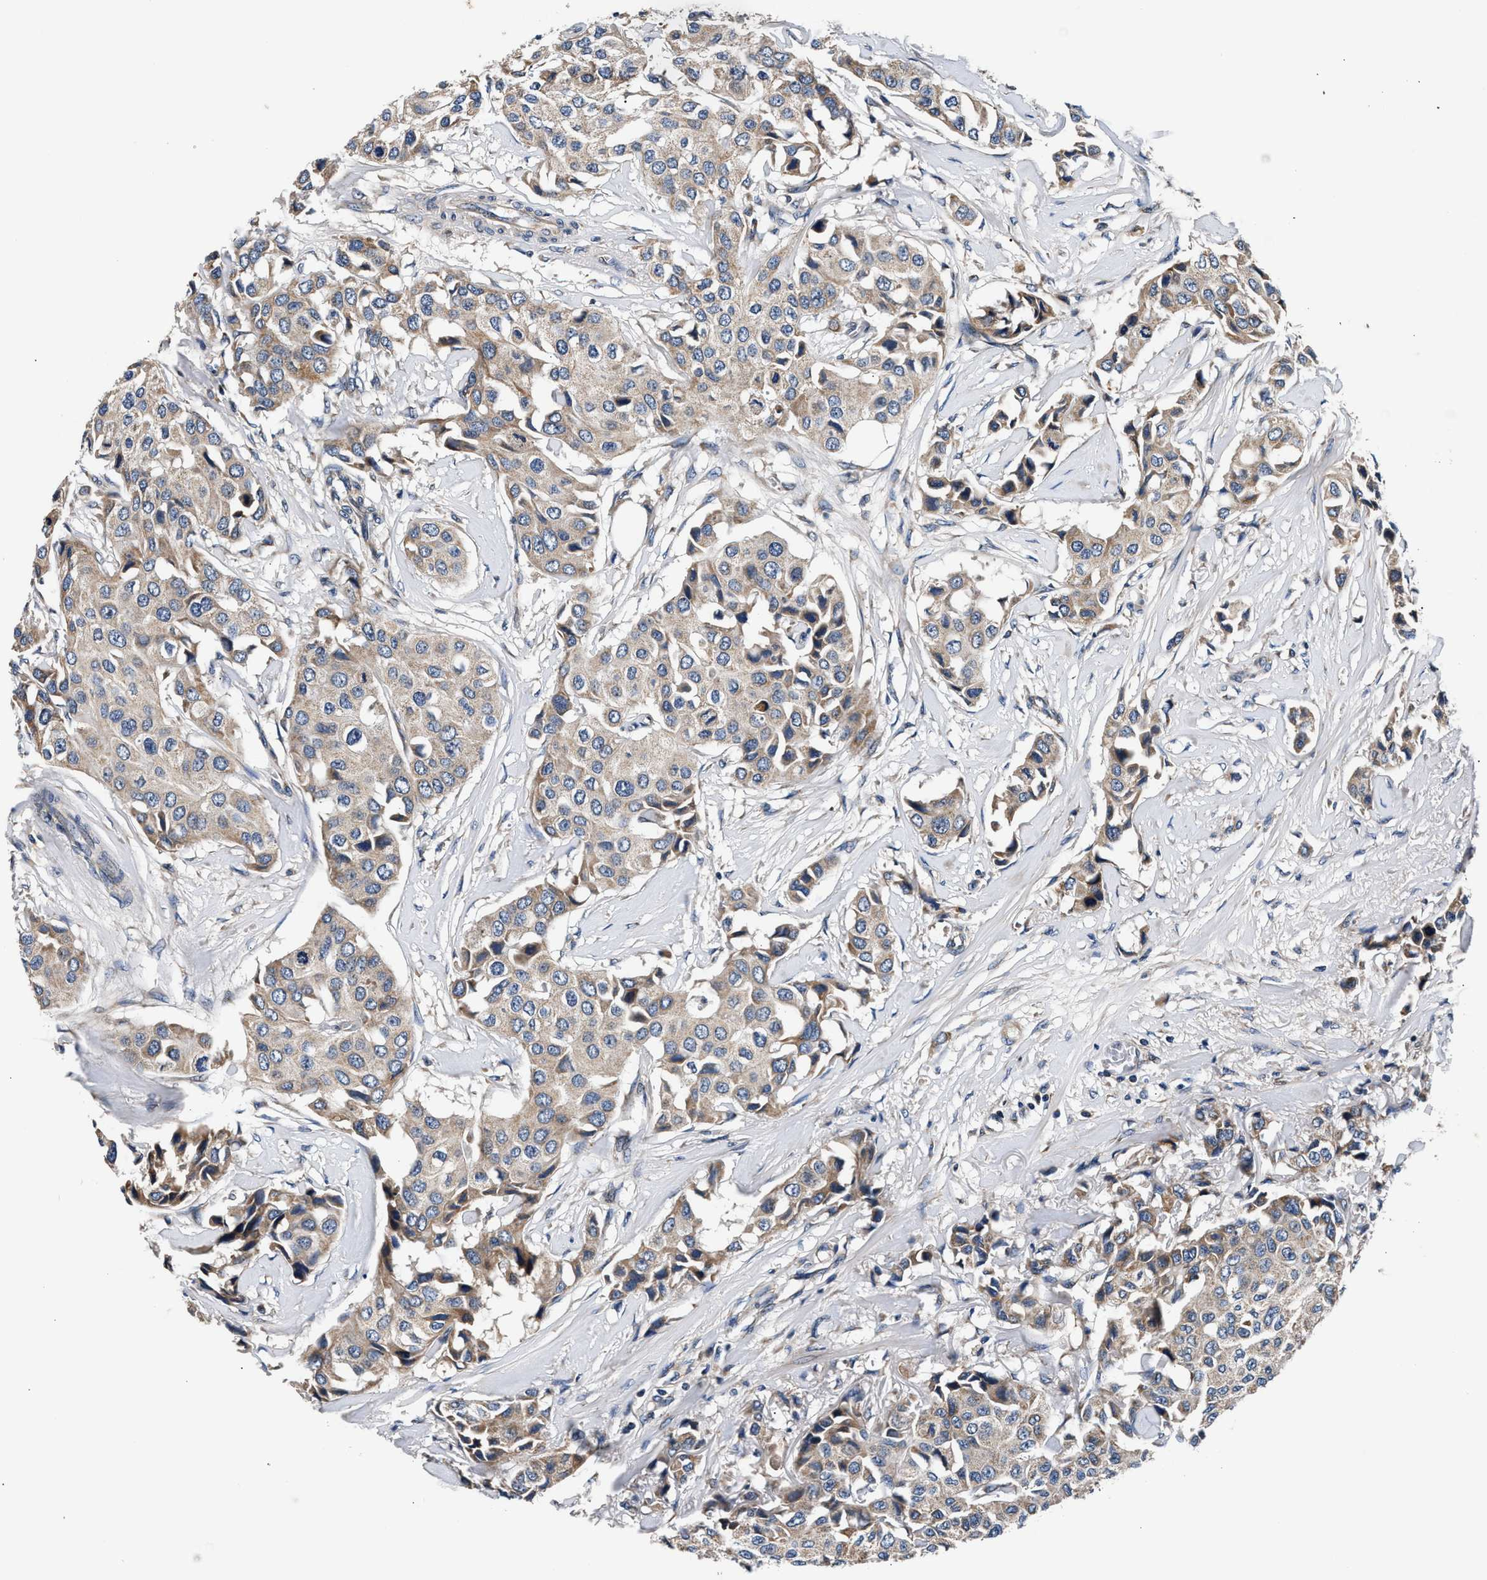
{"staining": {"intensity": "moderate", "quantity": ">75%", "location": "cytoplasmic/membranous"}, "tissue": "breast cancer", "cell_type": "Tumor cells", "image_type": "cancer", "snomed": [{"axis": "morphology", "description": "Duct carcinoma"}, {"axis": "topography", "description": "Breast"}], "caption": "The histopathology image demonstrates a brown stain indicating the presence of a protein in the cytoplasmic/membranous of tumor cells in breast cancer (intraductal carcinoma).", "gene": "IMMT", "patient": {"sex": "female", "age": 80}}